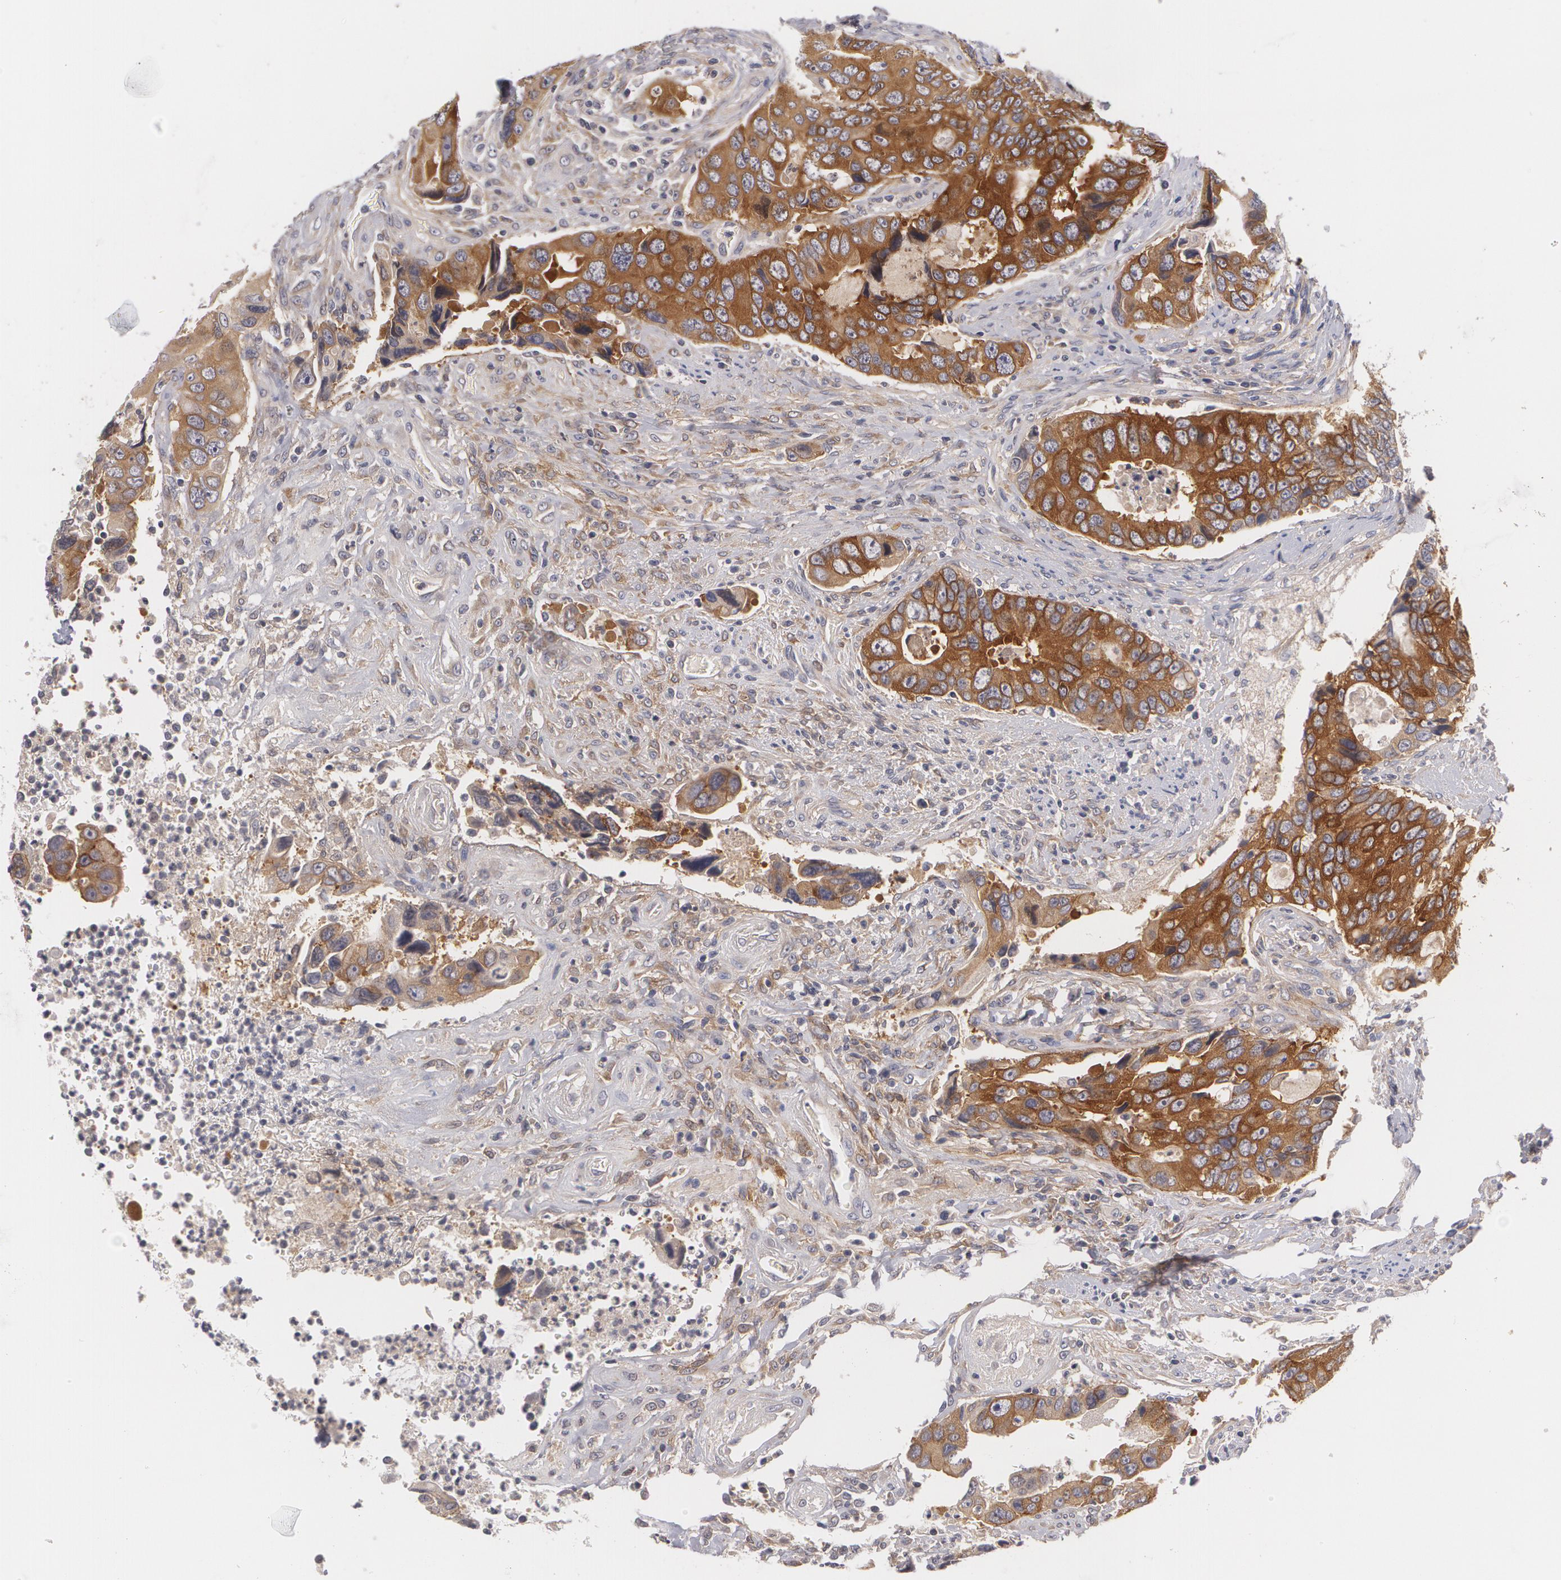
{"staining": {"intensity": "strong", "quantity": ">75%", "location": "cytoplasmic/membranous"}, "tissue": "colorectal cancer", "cell_type": "Tumor cells", "image_type": "cancer", "snomed": [{"axis": "morphology", "description": "Adenocarcinoma, NOS"}, {"axis": "topography", "description": "Rectum"}], "caption": "A brown stain highlights strong cytoplasmic/membranous staining of a protein in colorectal adenocarcinoma tumor cells.", "gene": "CASK", "patient": {"sex": "female", "age": 67}}